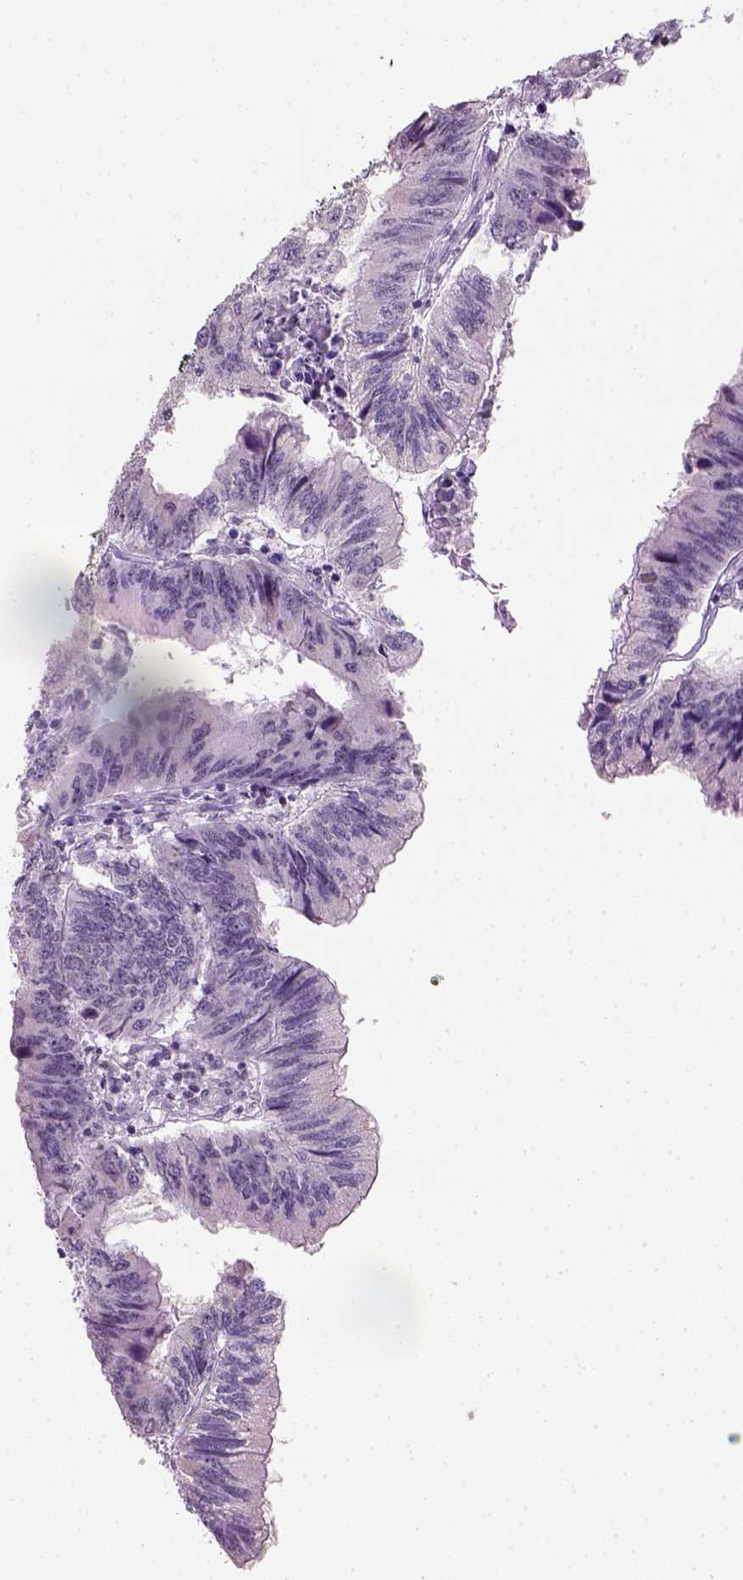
{"staining": {"intensity": "negative", "quantity": "none", "location": "none"}, "tissue": "colorectal cancer", "cell_type": "Tumor cells", "image_type": "cancer", "snomed": [{"axis": "morphology", "description": "Adenocarcinoma, NOS"}, {"axis": "topography", "description": "Colon"}], "caption": "There is no significant expression in tumor cells of adenocarcinoma (colorectal).", "gene": "DDX50", "patient": {"sex": "male", "age": 53}}